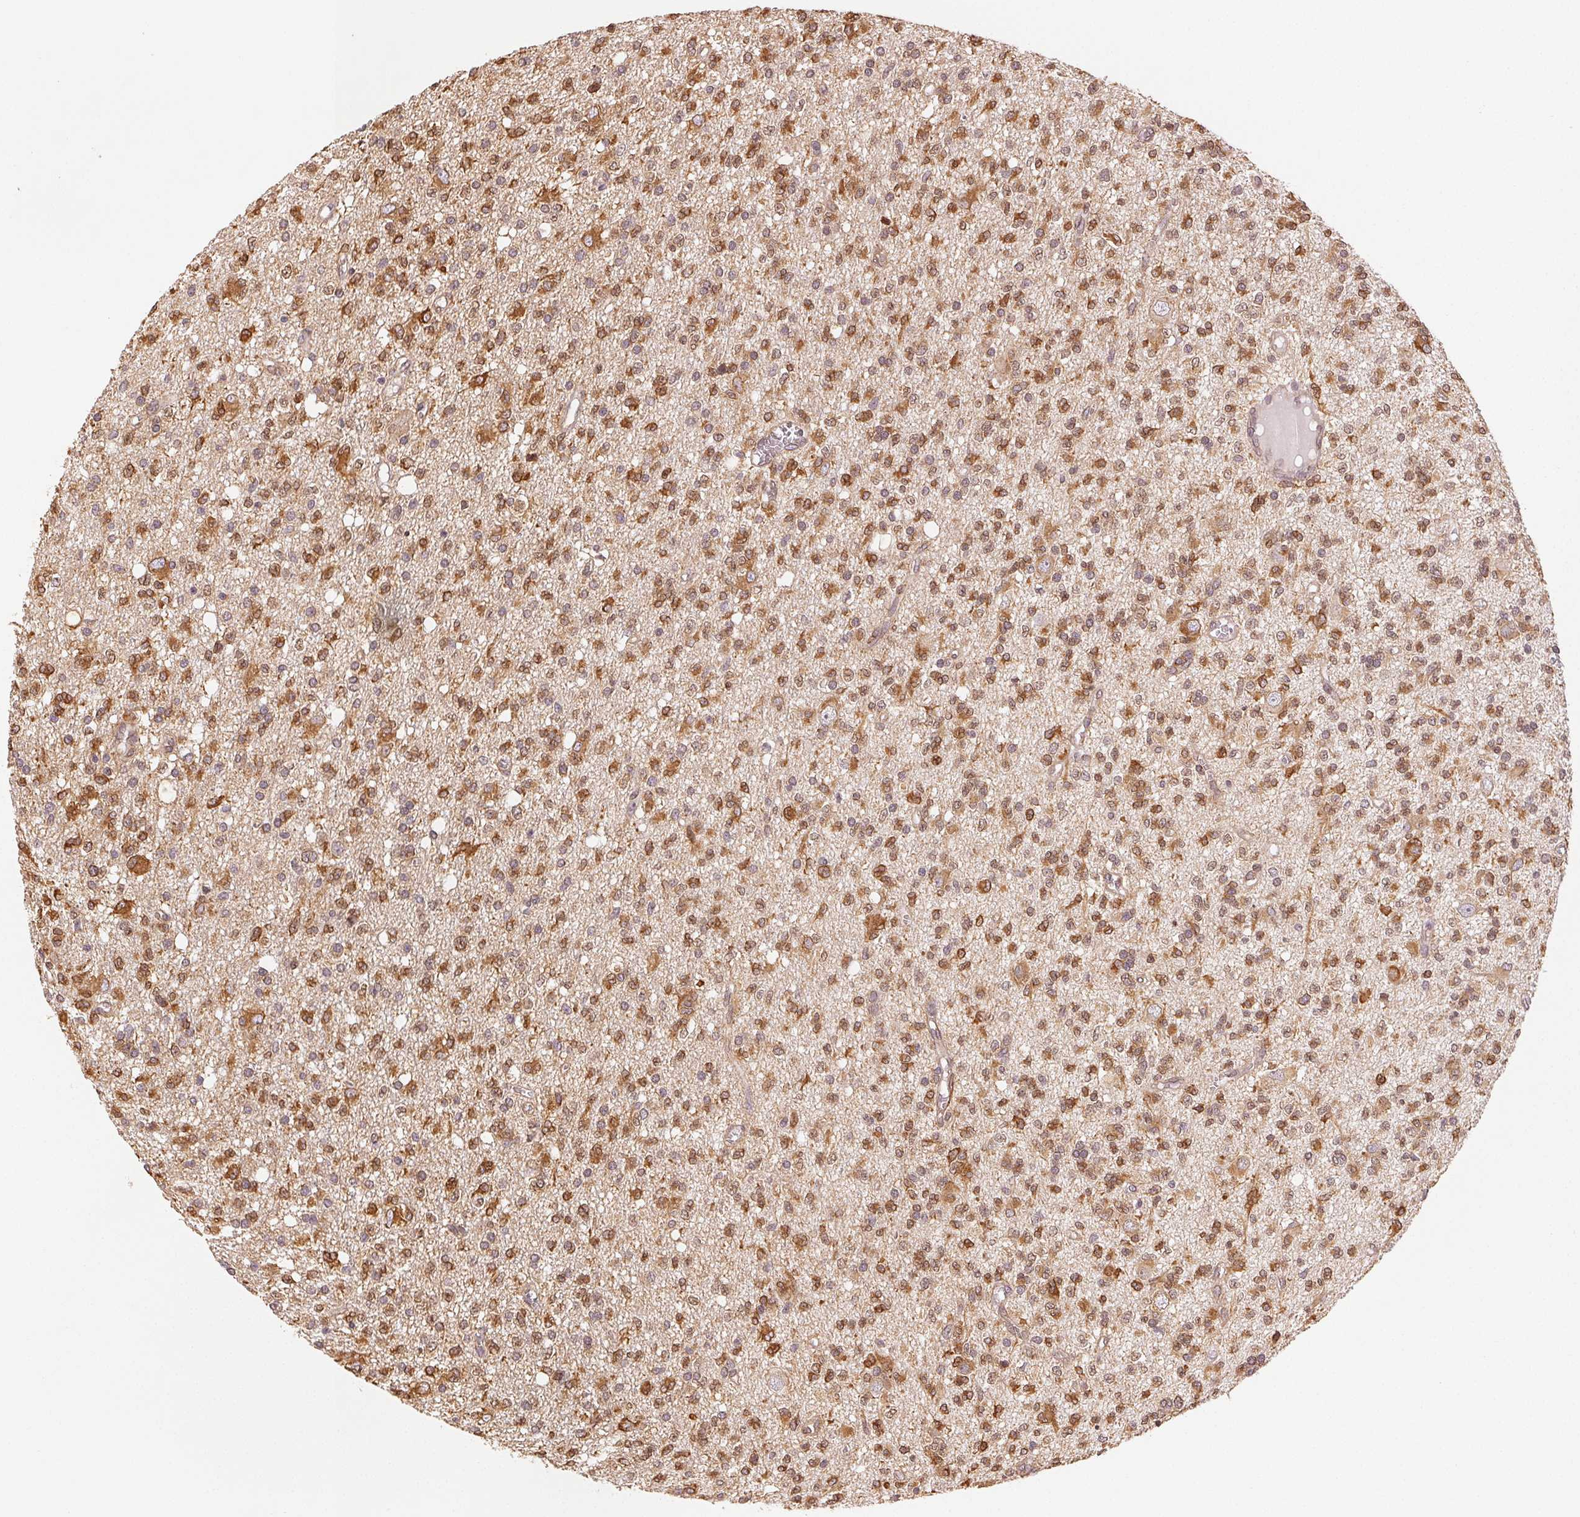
{"staining": {"intensity": "strong", "quantity": ">75%", "location": "cytoplasmic/membranous"}, "tissue": "glioma", "cell_type": "Tumor cells", "image_type": "cancer", "snomed": [{"axis": "morphology", "description": "Glioma, malignant, Low grade"}, {"axis": "topography", "description": "Brain"}], "caption": "Tumor cells show high levels of strong cytoplasmic/membranous positivity in about >75% of cells in human glioma.", "gene": "RCN3", "patient": {"sex": "male", "age": 64}}